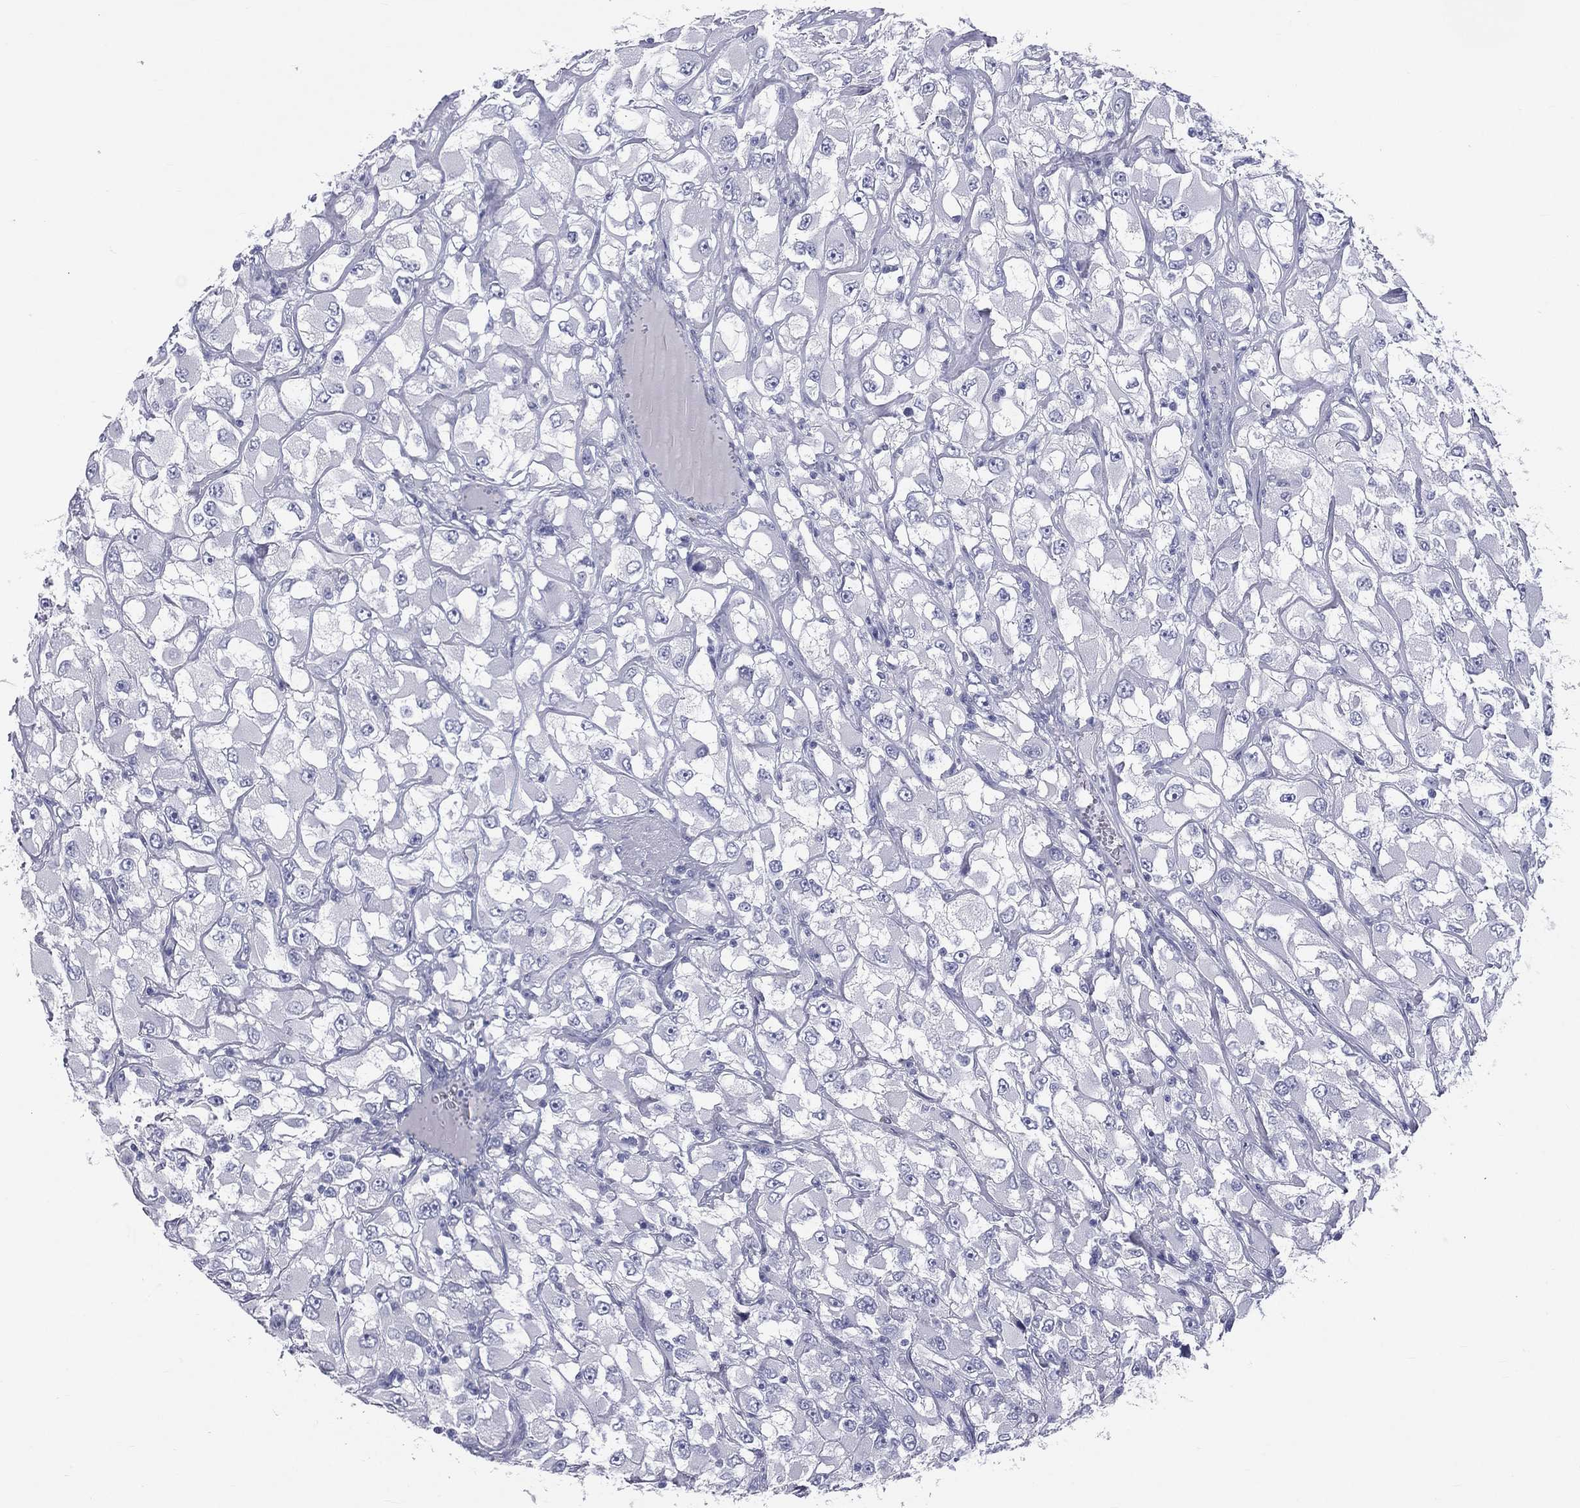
{"staining": {"intensity": "negative", "quantity": "none", "location": "none"}, "tissue": "renal cancer", "cell_type": "Tumor cells", "image_type": "cancer", "snomed": [{"axis": "morphology", "description": "Adenocarcinoma, NOS"}, {"axis": "topography", "description": "Kidney"}], "caption": "There is no significant staining in tumor cells of renal cancer (adenocarcinoma).", "gene": "MLN", "patient": {"sex": "female", "age": 52}}